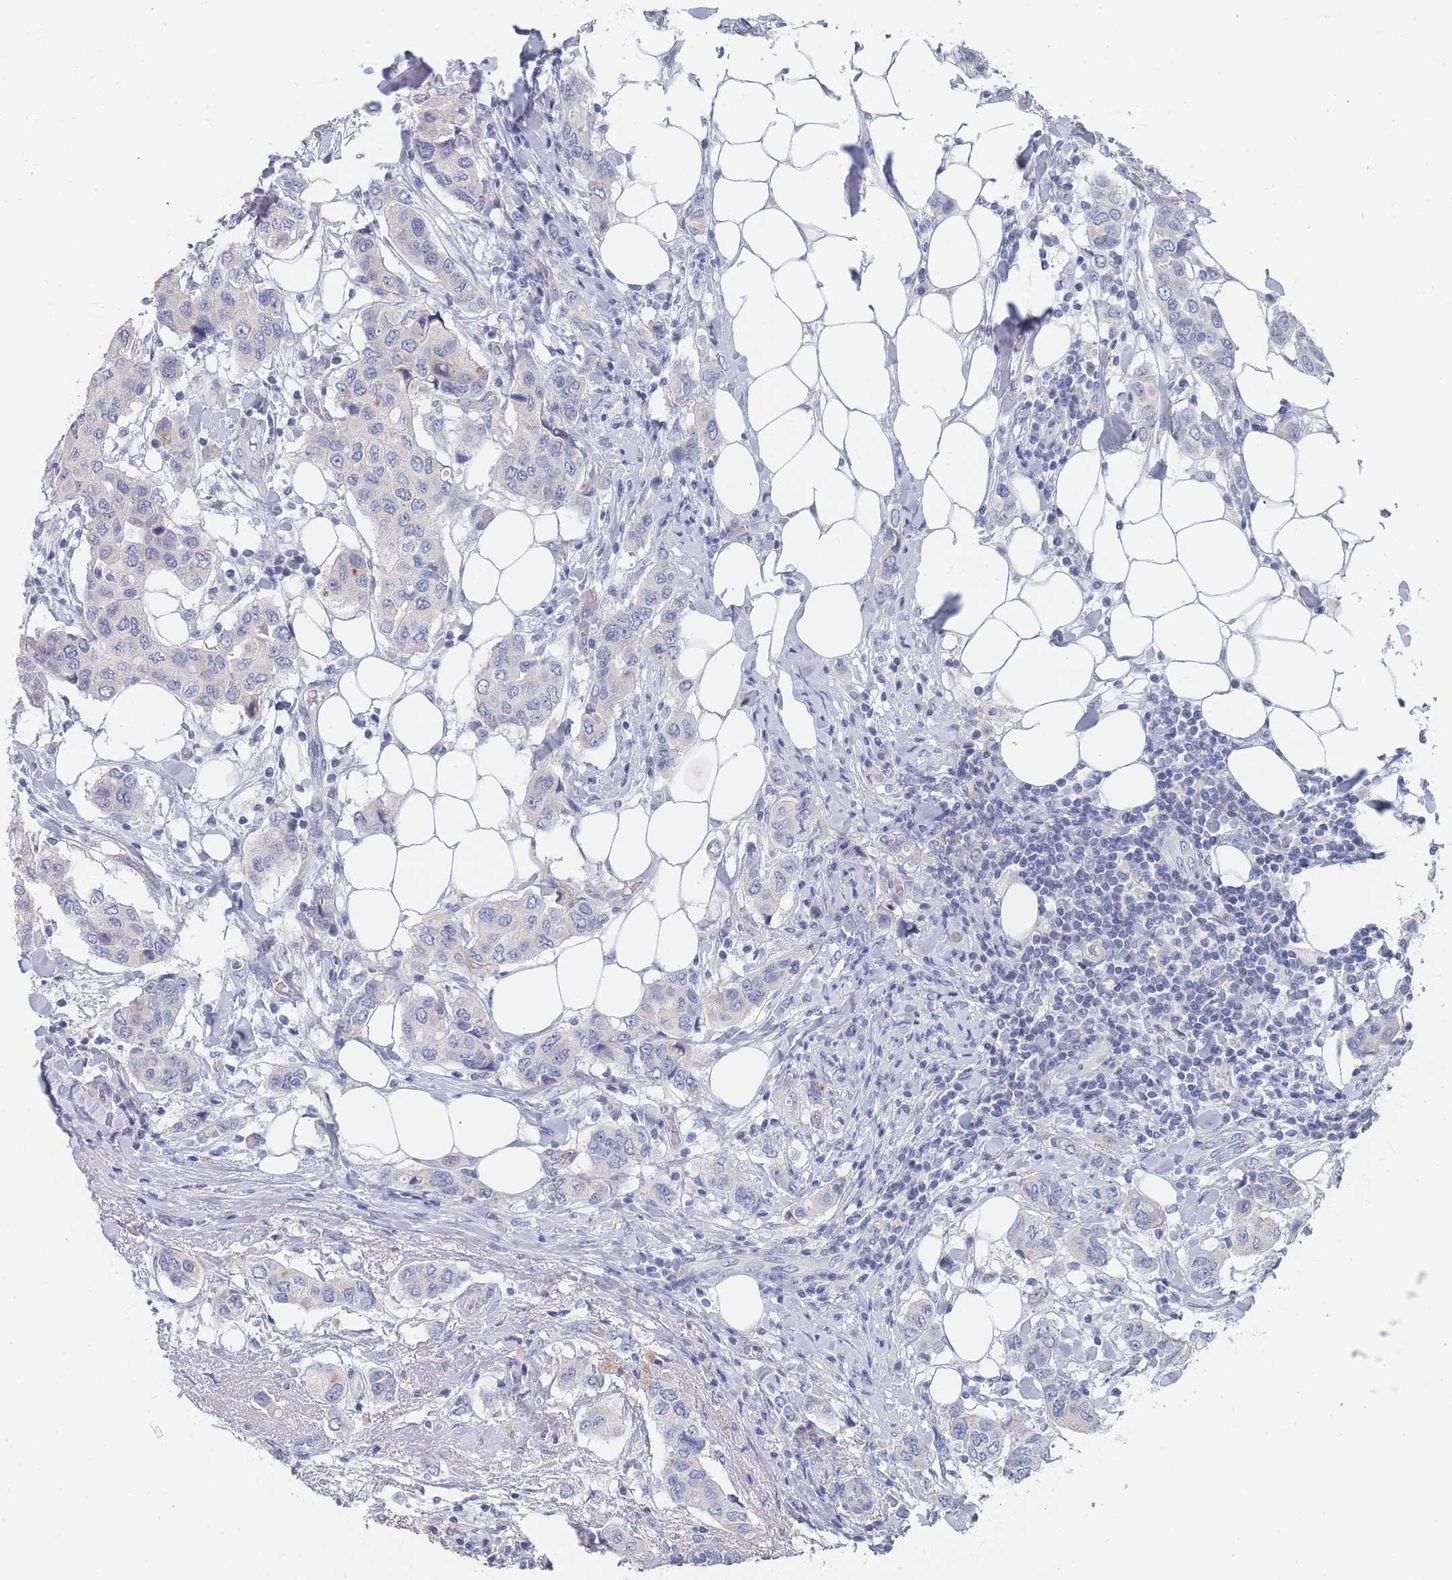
{"staining": {"intensity": "negative", "quantity": "none", "location": "none"}, "tissue": "breast cancer", "cell_type": "Tumor cells", "image_type": "cancer", "snomed": [{"axis": "morphology", "description": "Lobular carcinoma"}, {"axis": "topography", "description": "Breast"}], "caption": "A high-resolution micrograph shows immunohistochemistry (IHC) staining of lobular carcinoma (breast), which exhibits no significant positivity in tumor cells.", "gene": "ACAD11", "patient": {"sex": "female", "age": 51}}